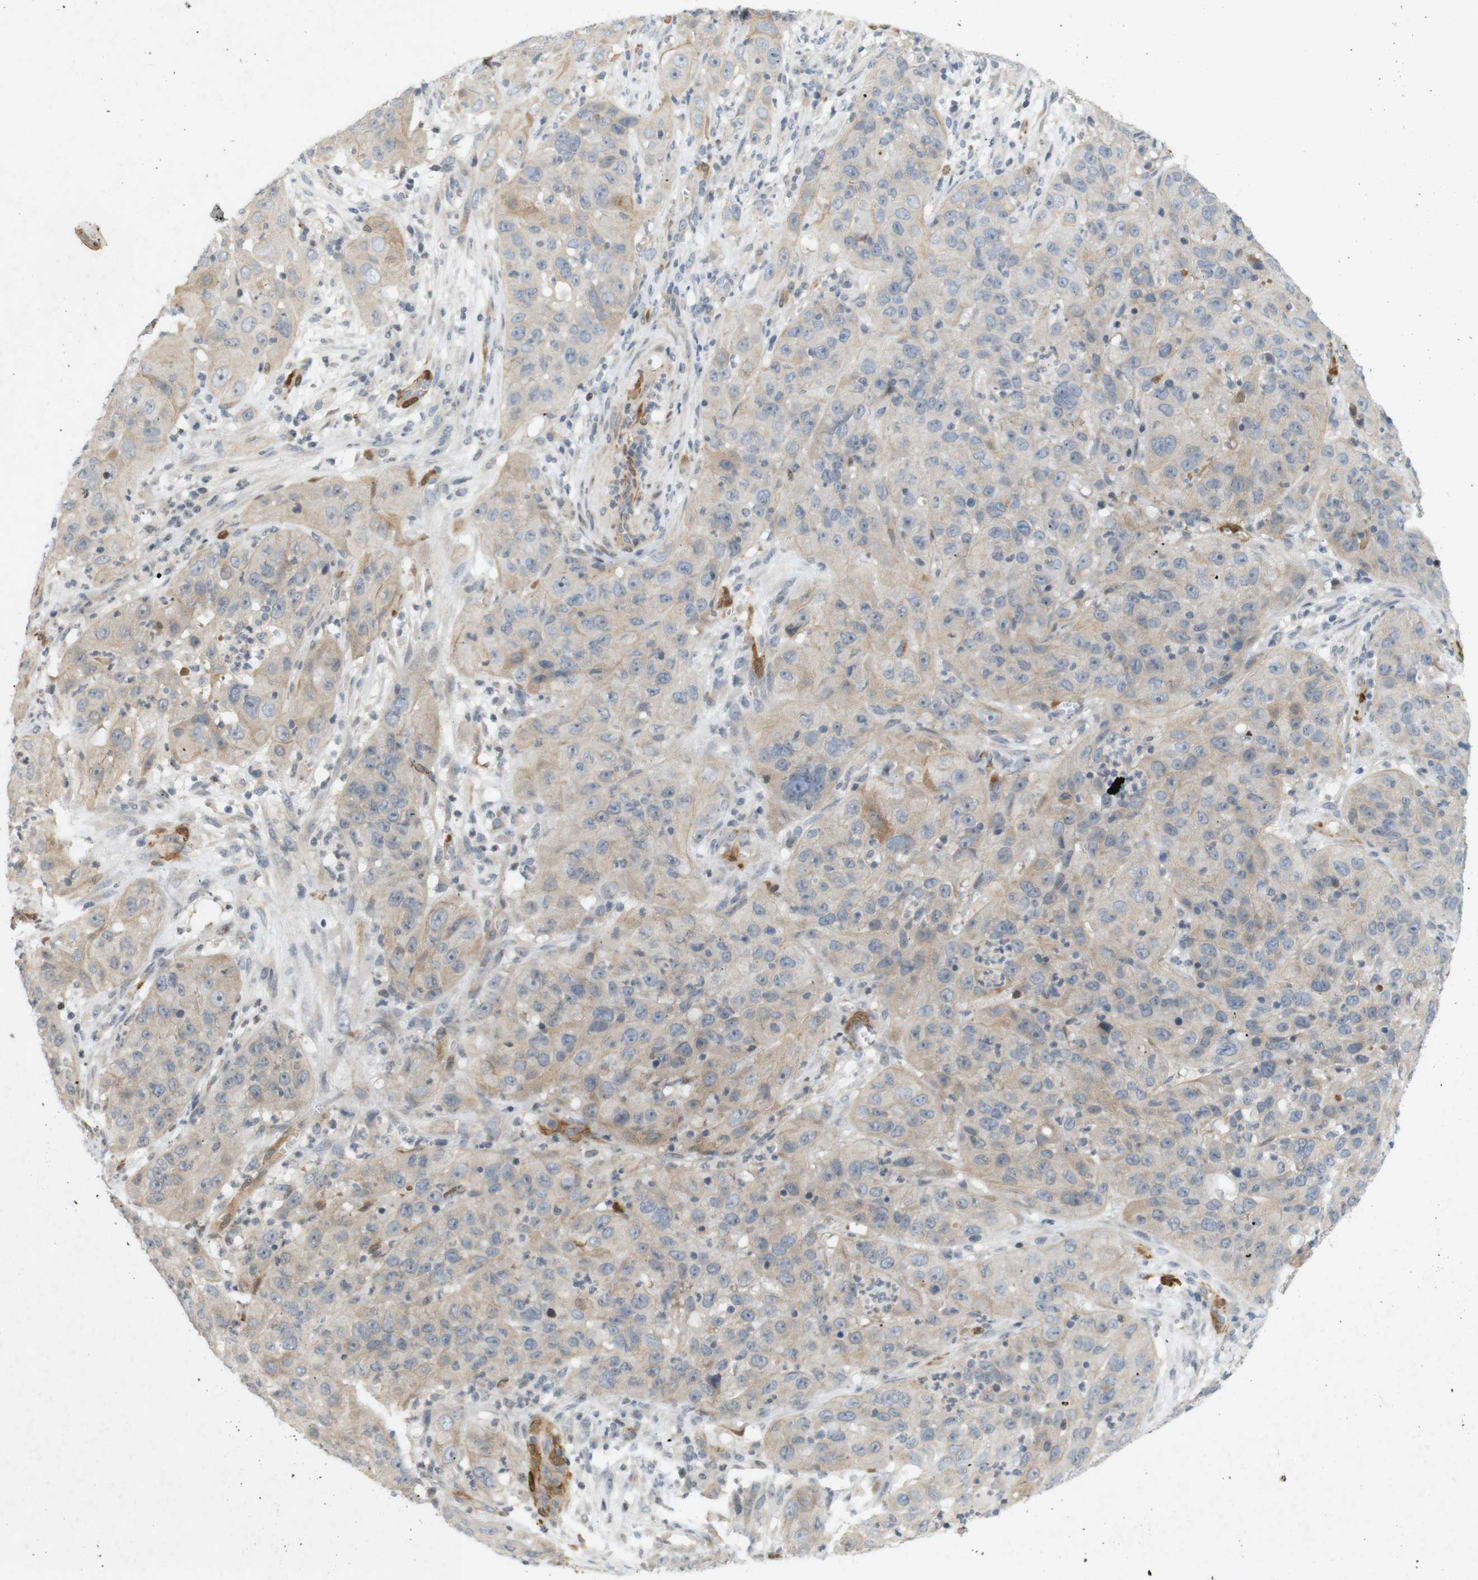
{"staining": {"intensity": "weak", "quantity": ">75%", "location": "cytoplasmic/membranous"}, "tissue": "cervical cancer", "cell_type": "Tumor cells", "image_type": "cancer", "snomed": [{"axis": "morphology", "description": "Squamous cell carcinoma, NOS"}, {"axis": "topography", "description": "Cervix"}], "caption": "Cervical cancer stained with immunohistochemistry (IHC) demonstrates weak cytoplasmic/membranous positivity in approximately >75% of tumor cells. Using DAB (3,3'-diaminobenzidine) (brown) and hematoxylin (blue) stains, captured at high magnification using brightfield microscopy.", "gene": "PPP1R14A", "patient": {"sex": "female", "age": 32}}